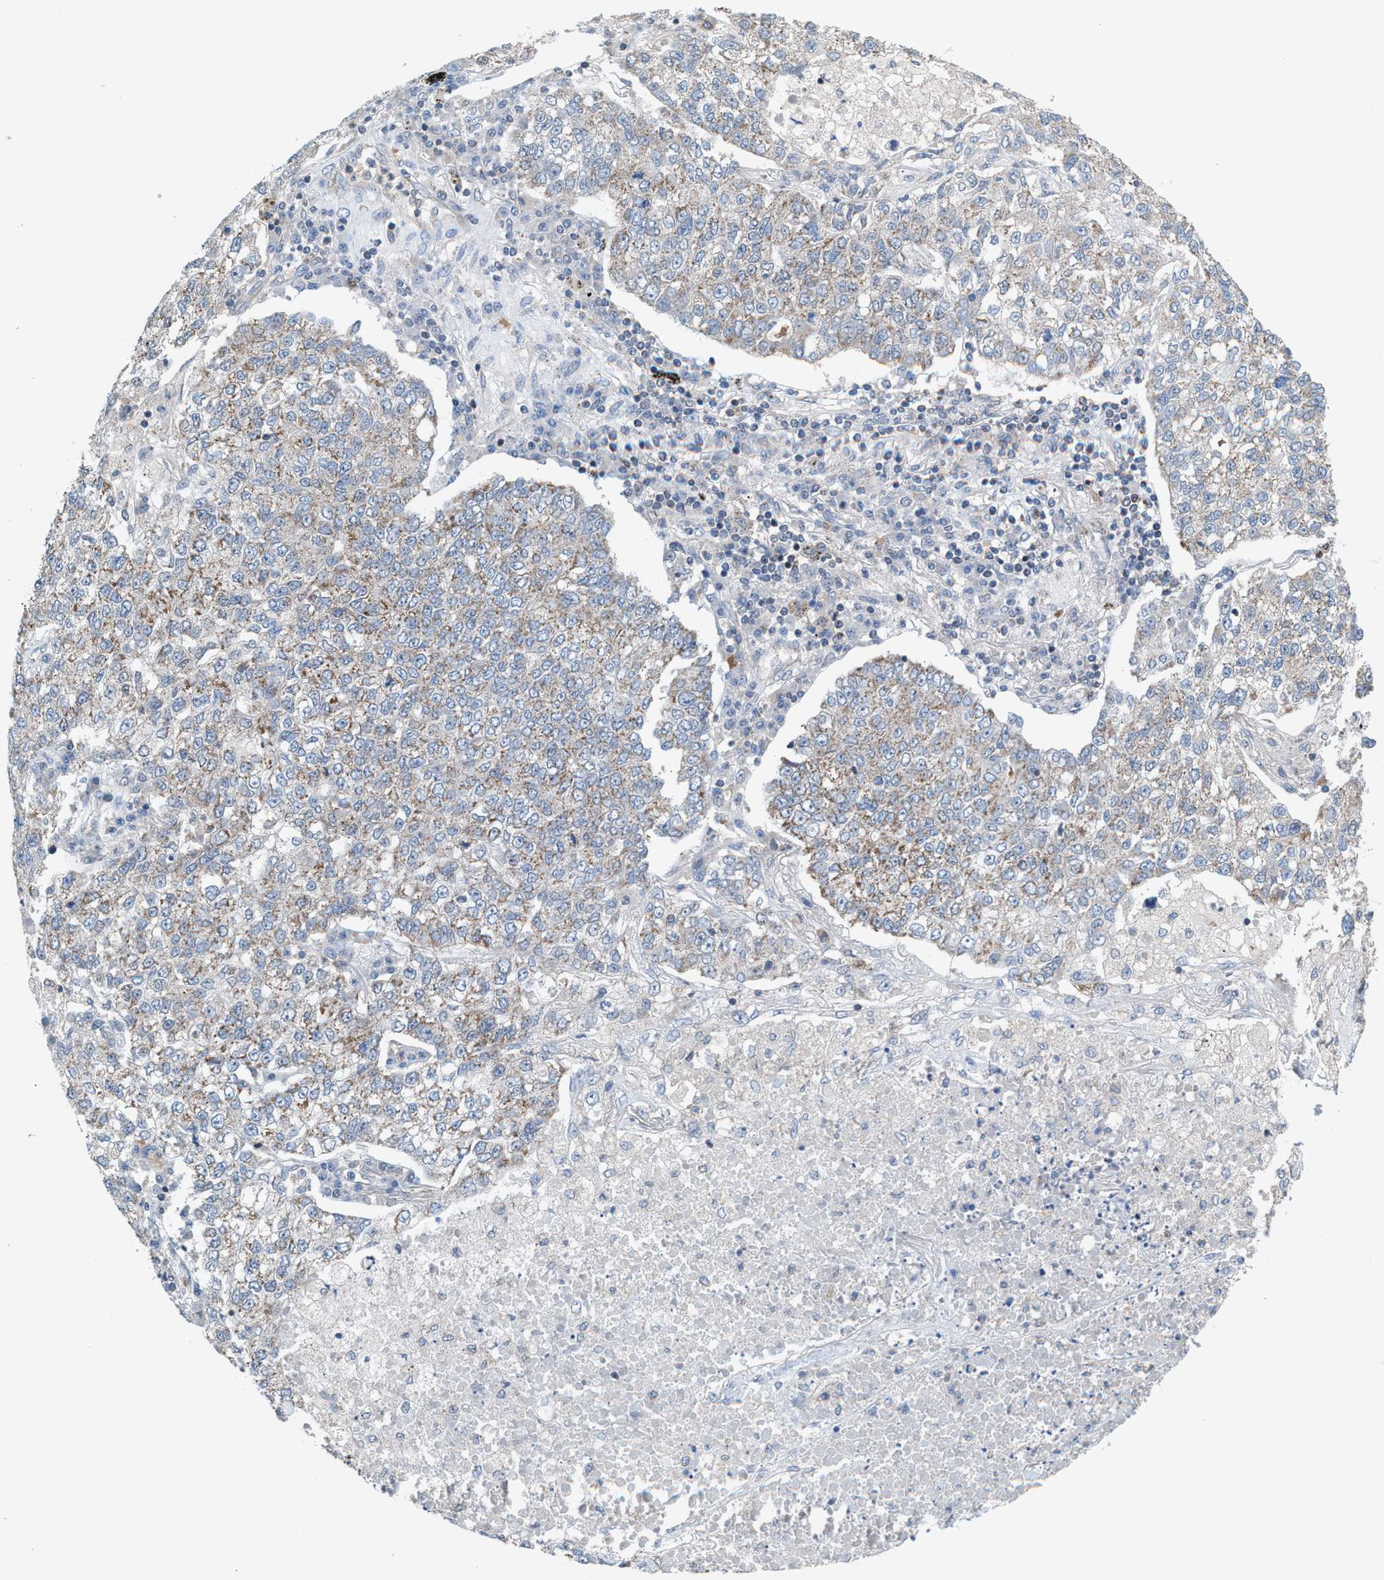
{"staining": {"intensity": "weak", "quantity": "25%-75%", "location": "cytoplasmic/membranous"}, "tissue": "lung cancer", "cell_type": "Tumor cells", "image_type": "cancer", "snomed": [{"axis": "morphology", "description": "Adenocarcinoma, NOS"}, {"axis": "topography", "description": "Lung"}], "caption": "This is an image of immunohistochemistry (IHC) staining of lung adenocarcinoma, which shows weak expression in the cytoplasmic/membranous of tumor cells.", "gene": "MRM1", "patient": {"sex": "male", "age": 49}}